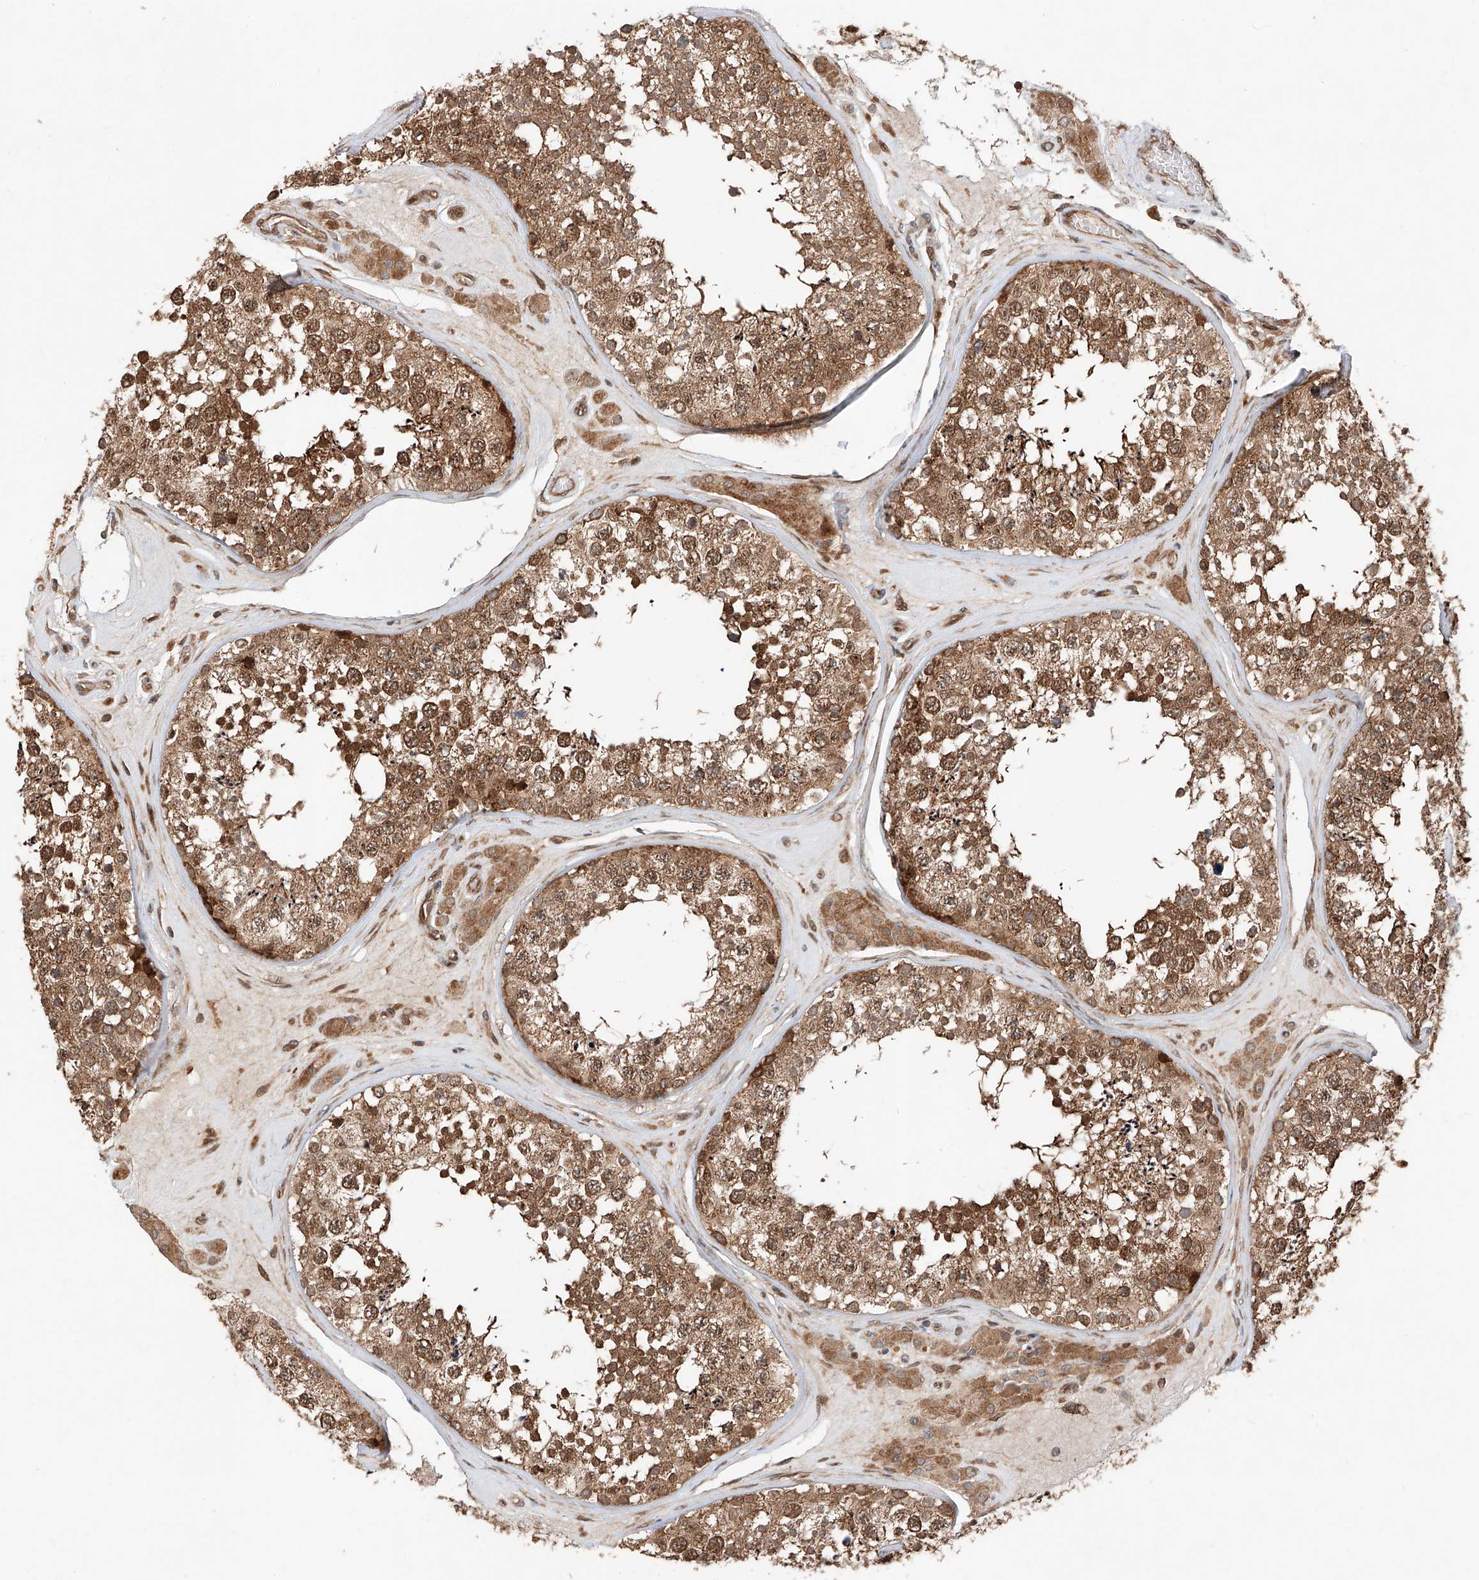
{"staining": {"intensity": "moderate", "quantity": ">75%", "location": "cytoplasmic/membranous"}, "tissue": "testis", "cell_type": "Cells in seminiferous ducts", "image_type": "normal", "snomed": [{"axis": "morphology", "description": "Normal tissue, NOS"}, {"axis": "topography", "description": "Testis"}], "caption": "A medium amount of moderate cytoplasmic/membranous staining is identified in about >75% of cells in seminiferous ducts in benign testis. (DAB (3,3'-diaminobenzidine) = brown stain, brightfield microscopy at high magnification).", "gene": "ZFP28", "patient": {"sex": "male", "age": 46}}